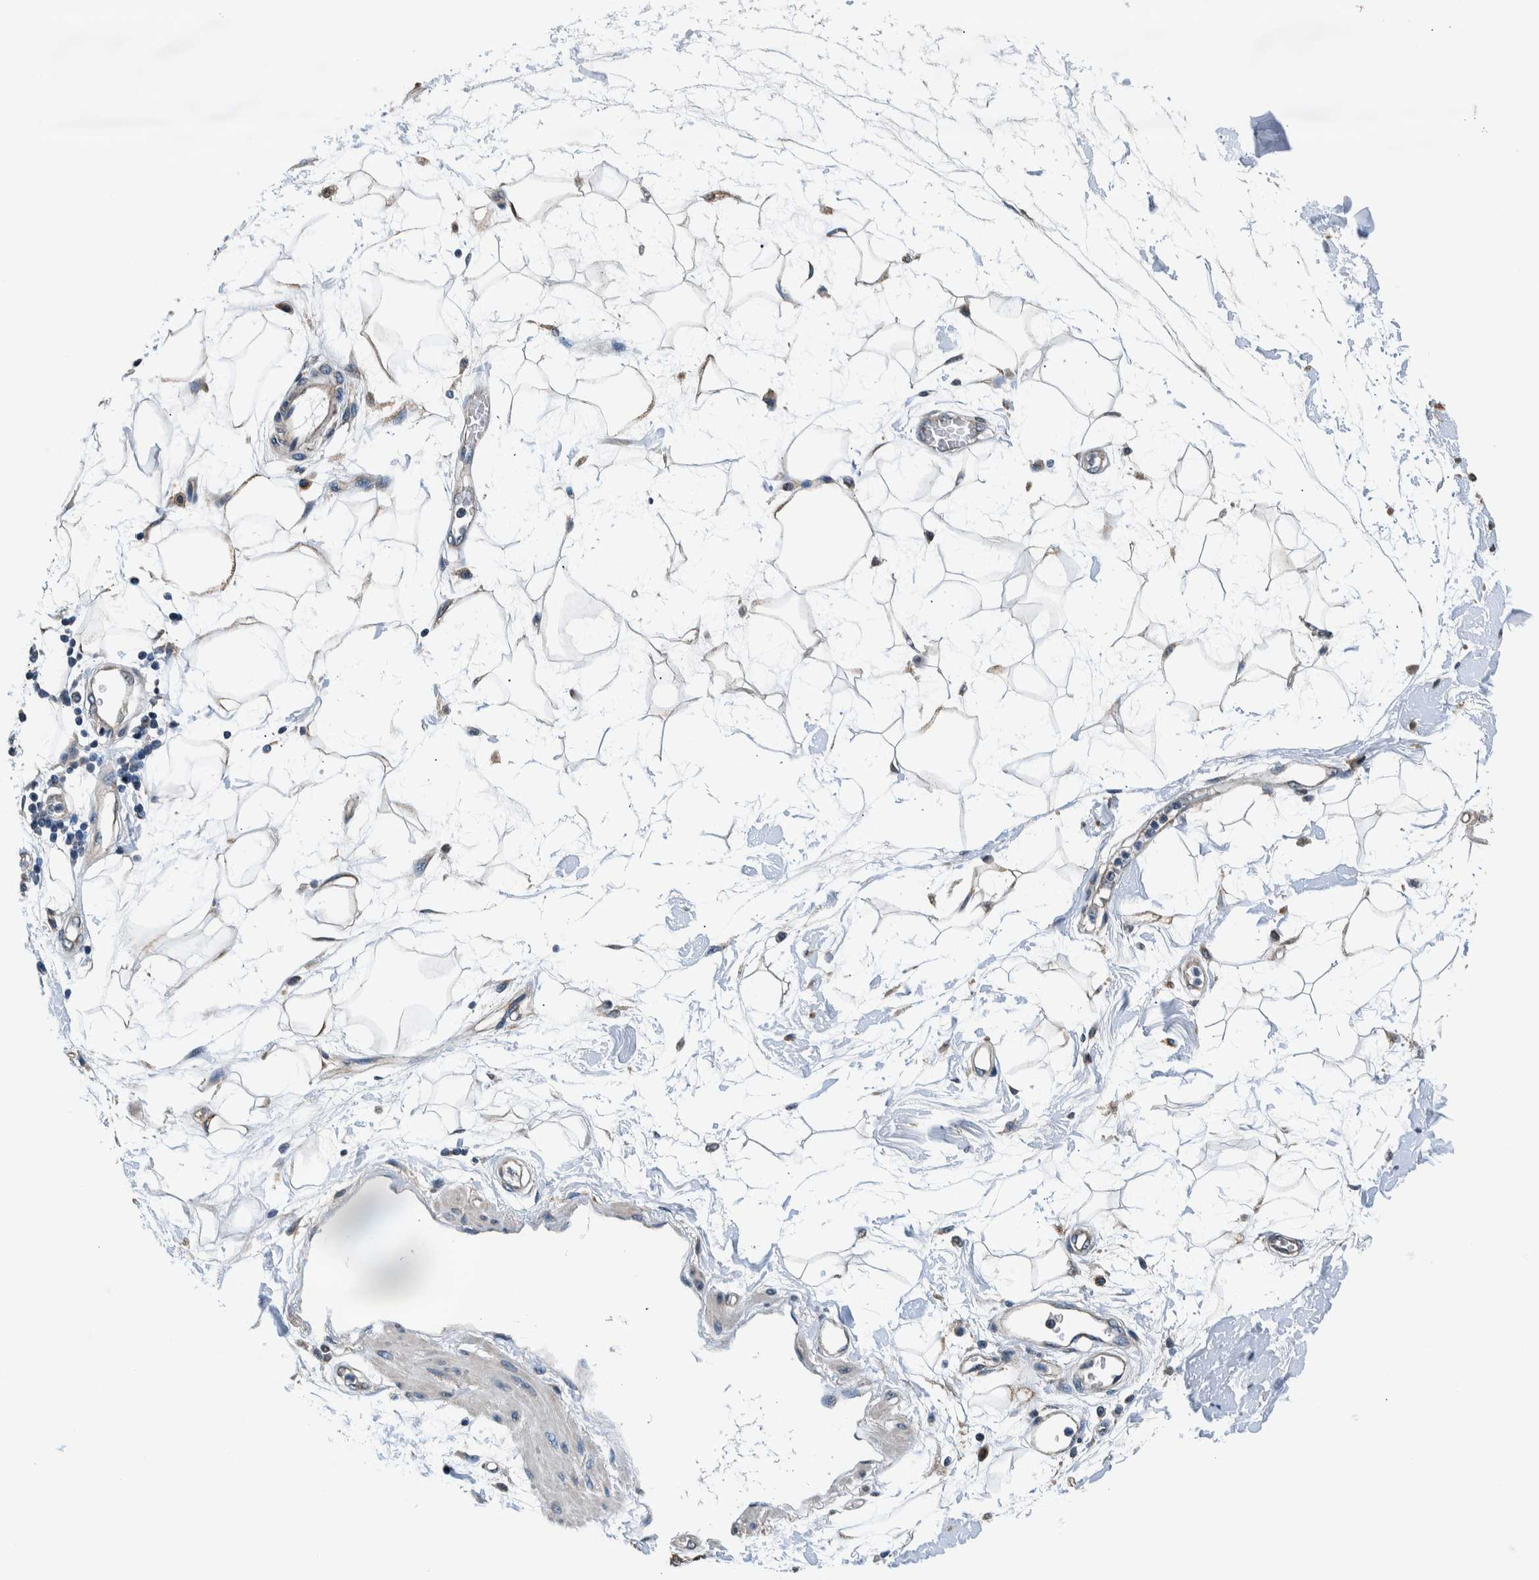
{"staining": {"intensity": "moderate", "quantity": ">75%", "location": "cytoplasmic/membranous"}, "tissue": "adipose tissue", "cell_type": "Adipocytes", "image_type": "normal", "snomed": [{"axis": "morphology", "description": "Normal tissue, NOS"}, {"axis": "morphology", "description": "Adenocarcinoma, NOS"}, {"axis": "topography", "description": "Duodenum"}, {"axis": "topography", "description": "Peripheral nerve tissue"}], "caption": "Moderate cytoplasmic/membranous protein expression is appreciated in approximately >75% of adipocytes in adipose tissue. (Brightfield microscopy of DAB IHC at high magnification).", "gene": "NIBAN2", "patient": {"sex": "female", "age": 60}}